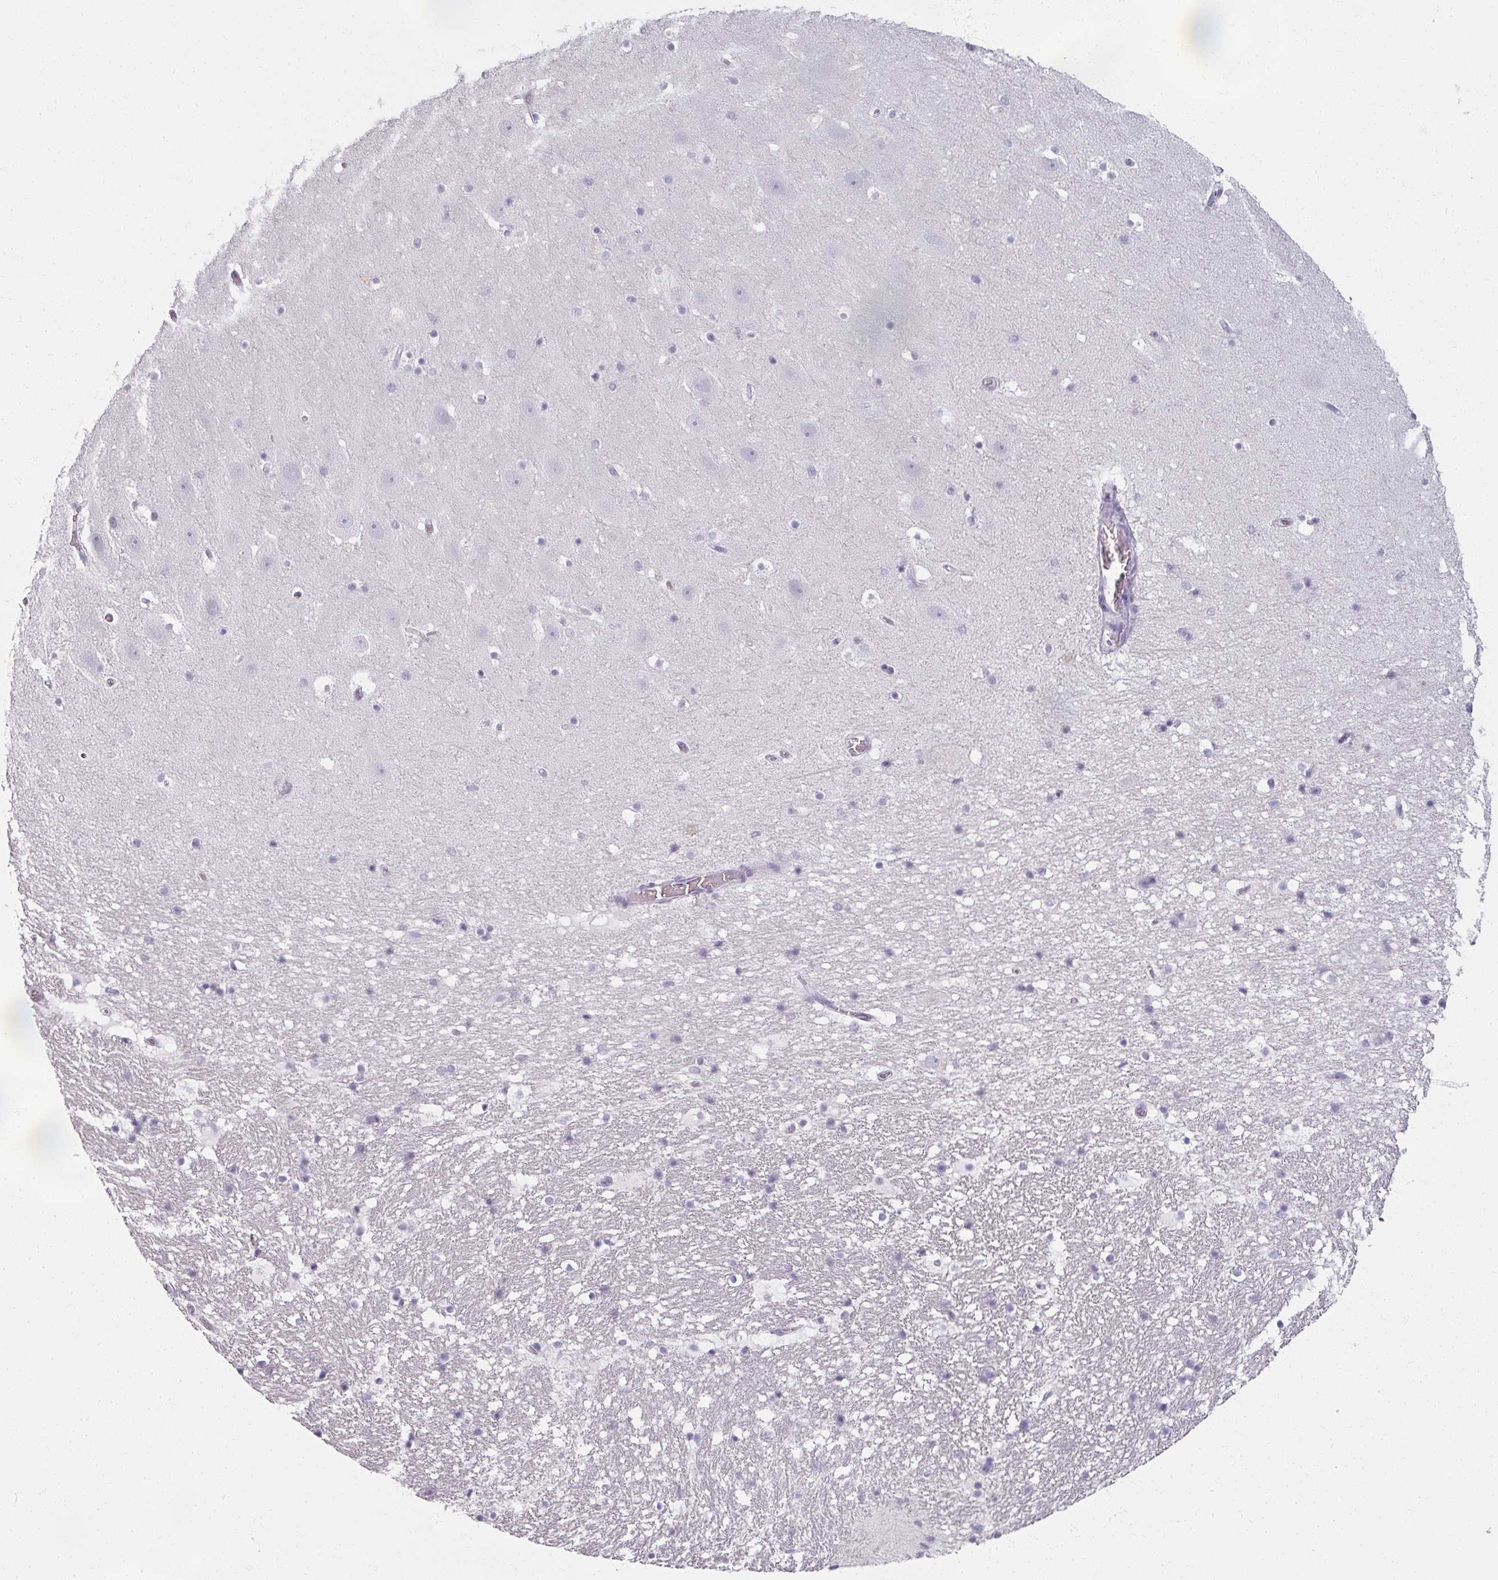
{"staining": {"intensity": "negative", "quantity": "none", "location": "none"}, "tissue": "hippocampus", "cell_type": "Glial cells", "image_type": "normal", "snomed": [{"axis": "morphology", "description": "Normal tissue, NOS"}, {"axis": "topography", "description": "Hippocampus"}], "caption": "Human hippocampus stained for a protein using immunohistochemistry (IHC) shows no staining in glial cells.", "gene": "REG3A", "patient": {"sex": "male", "age": 37}}